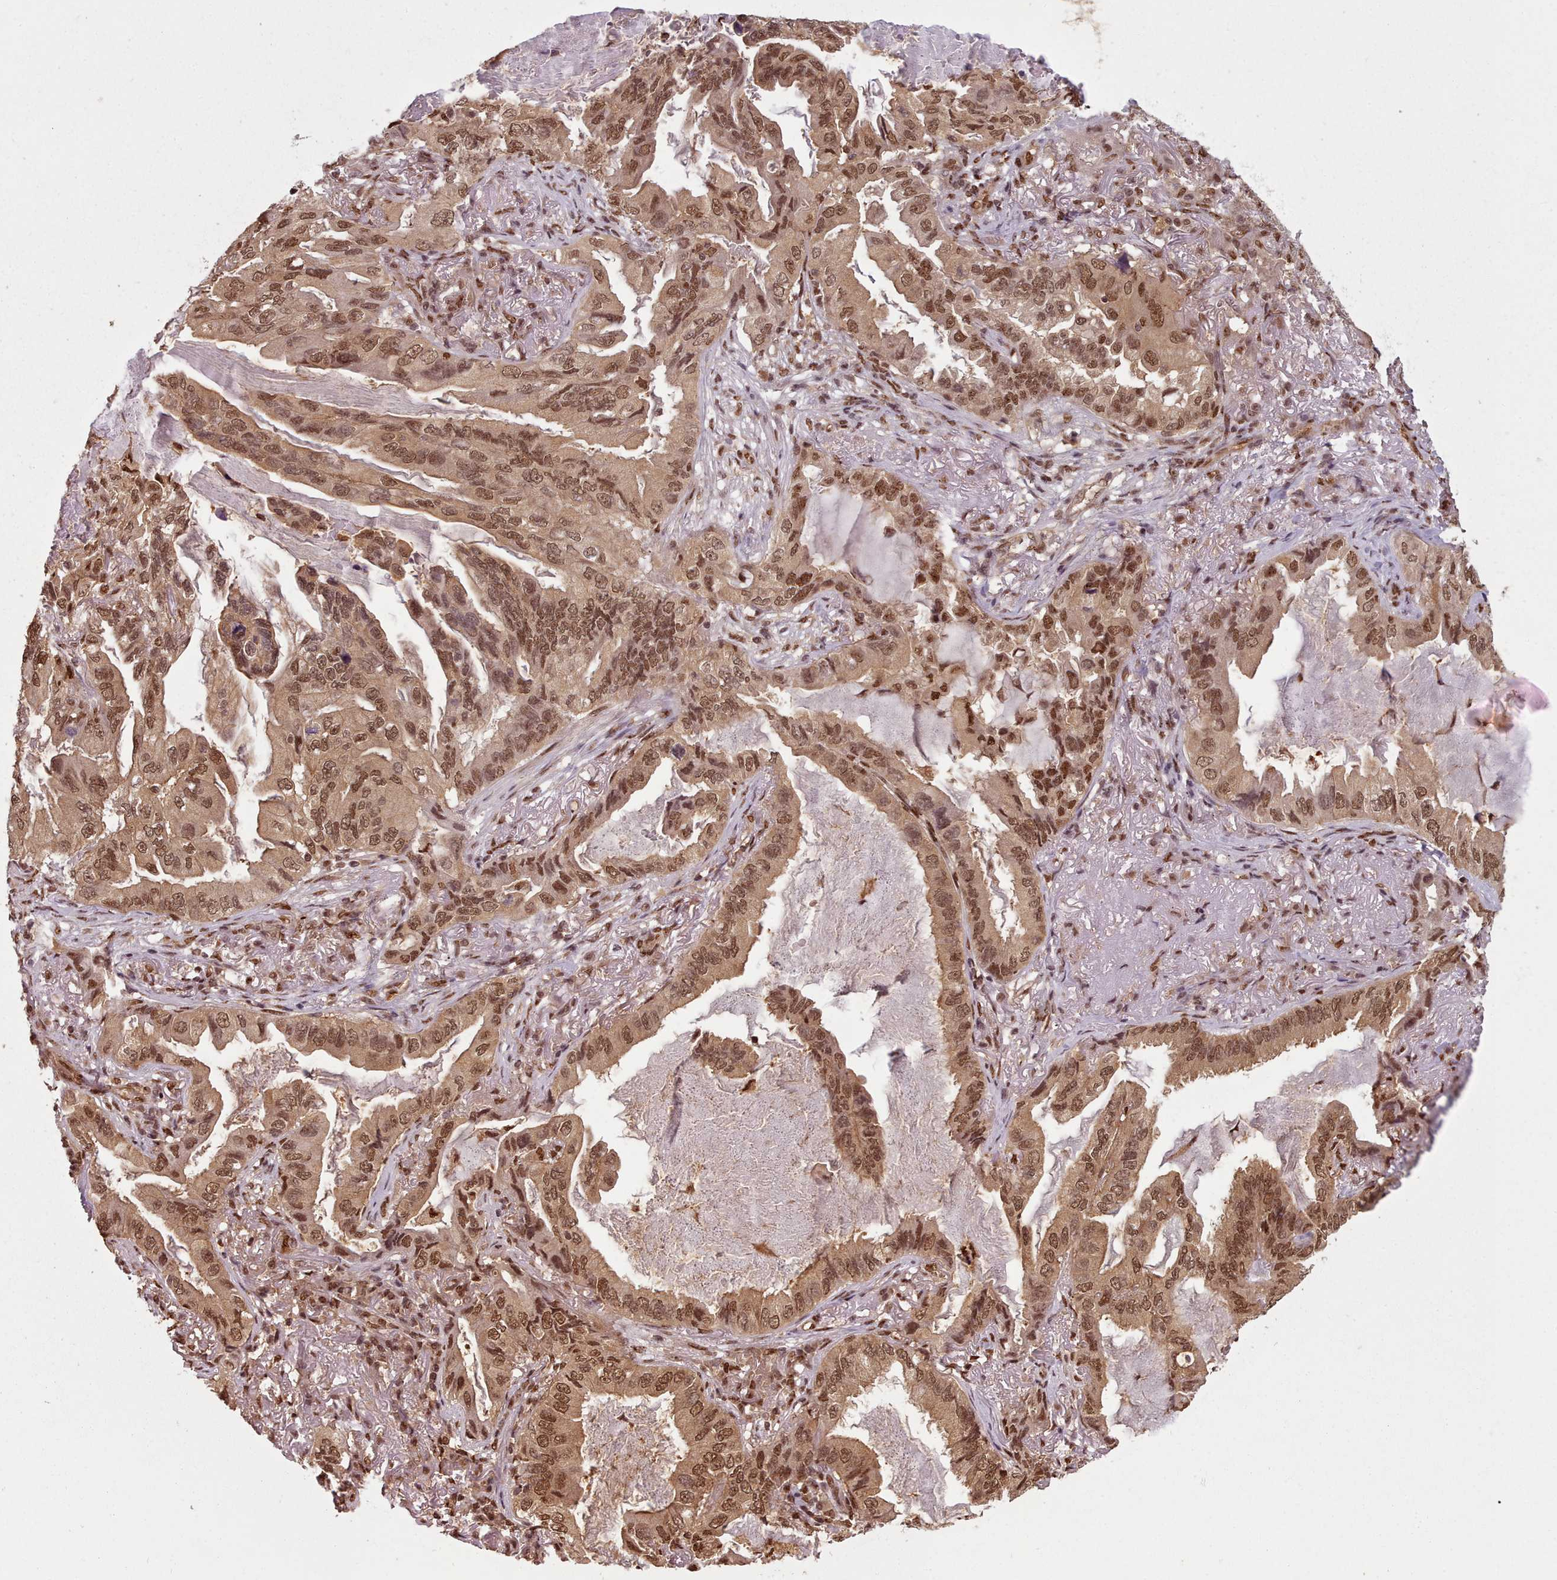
{"staining": {"intensity": "moderate", "quantity": ">75%", "location": "cytoplasmic/membranous,nuclear"}, "tissue": "lung cancer", "cell_type": "Tumor cells", "image_type": "cancer", "snomed": [{"axis": "morphology", "description": "Adenocarcinoma, NOS"}, {"axis": "topography", "description": "Lung"}], "caption": "A micrograph of adenocarcinoma (lung) stained for a protein exhibits moderate cytoplasmic/membranous and nuclear brown staining in tumor cells. (IHC, brightfield microscopy, high magnification).", "gene": "RPS27A", "patient": {"sex": "female", "age": 69}}